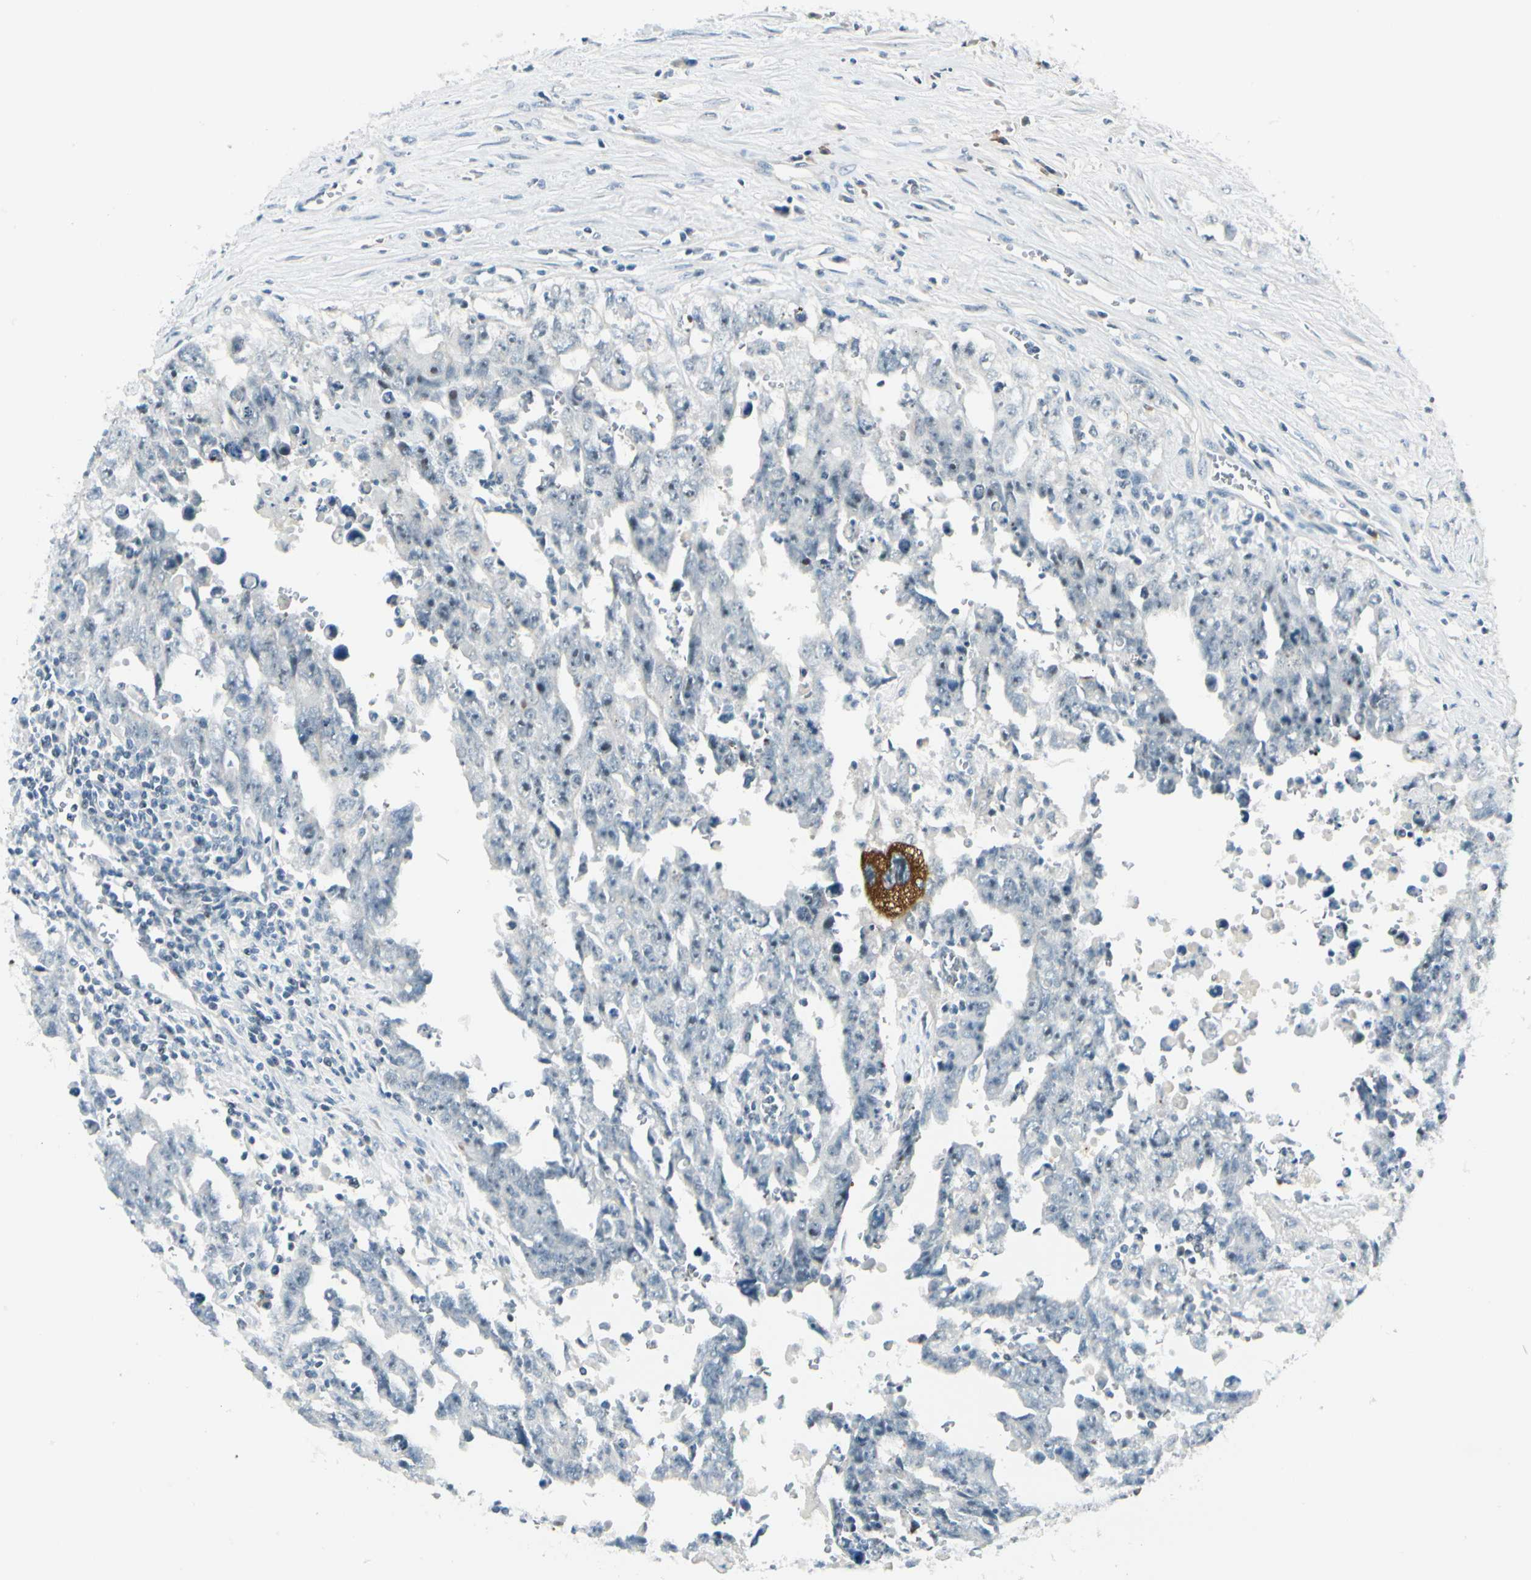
{"staining": {"intensity": "negative", "quantity": "none", "location": "none"}, "tissue": "testis cancer", "cell_type": "Tumor cells", "image_type": "cancer", "snomed": [{"axis": "morphology", "description": "Carcinoma, Embryonal, NOS"}, {"axis": "topography", "description": "Testis"}], "caption": "DAB (3,3'-diaminobenzidine) immunohistochemical staining of testis embryonal carcinoma reveals no significant expression in tumor cells.", "gene": "ZSCAN1", "patient": {"sex": "male", "age": 28}}